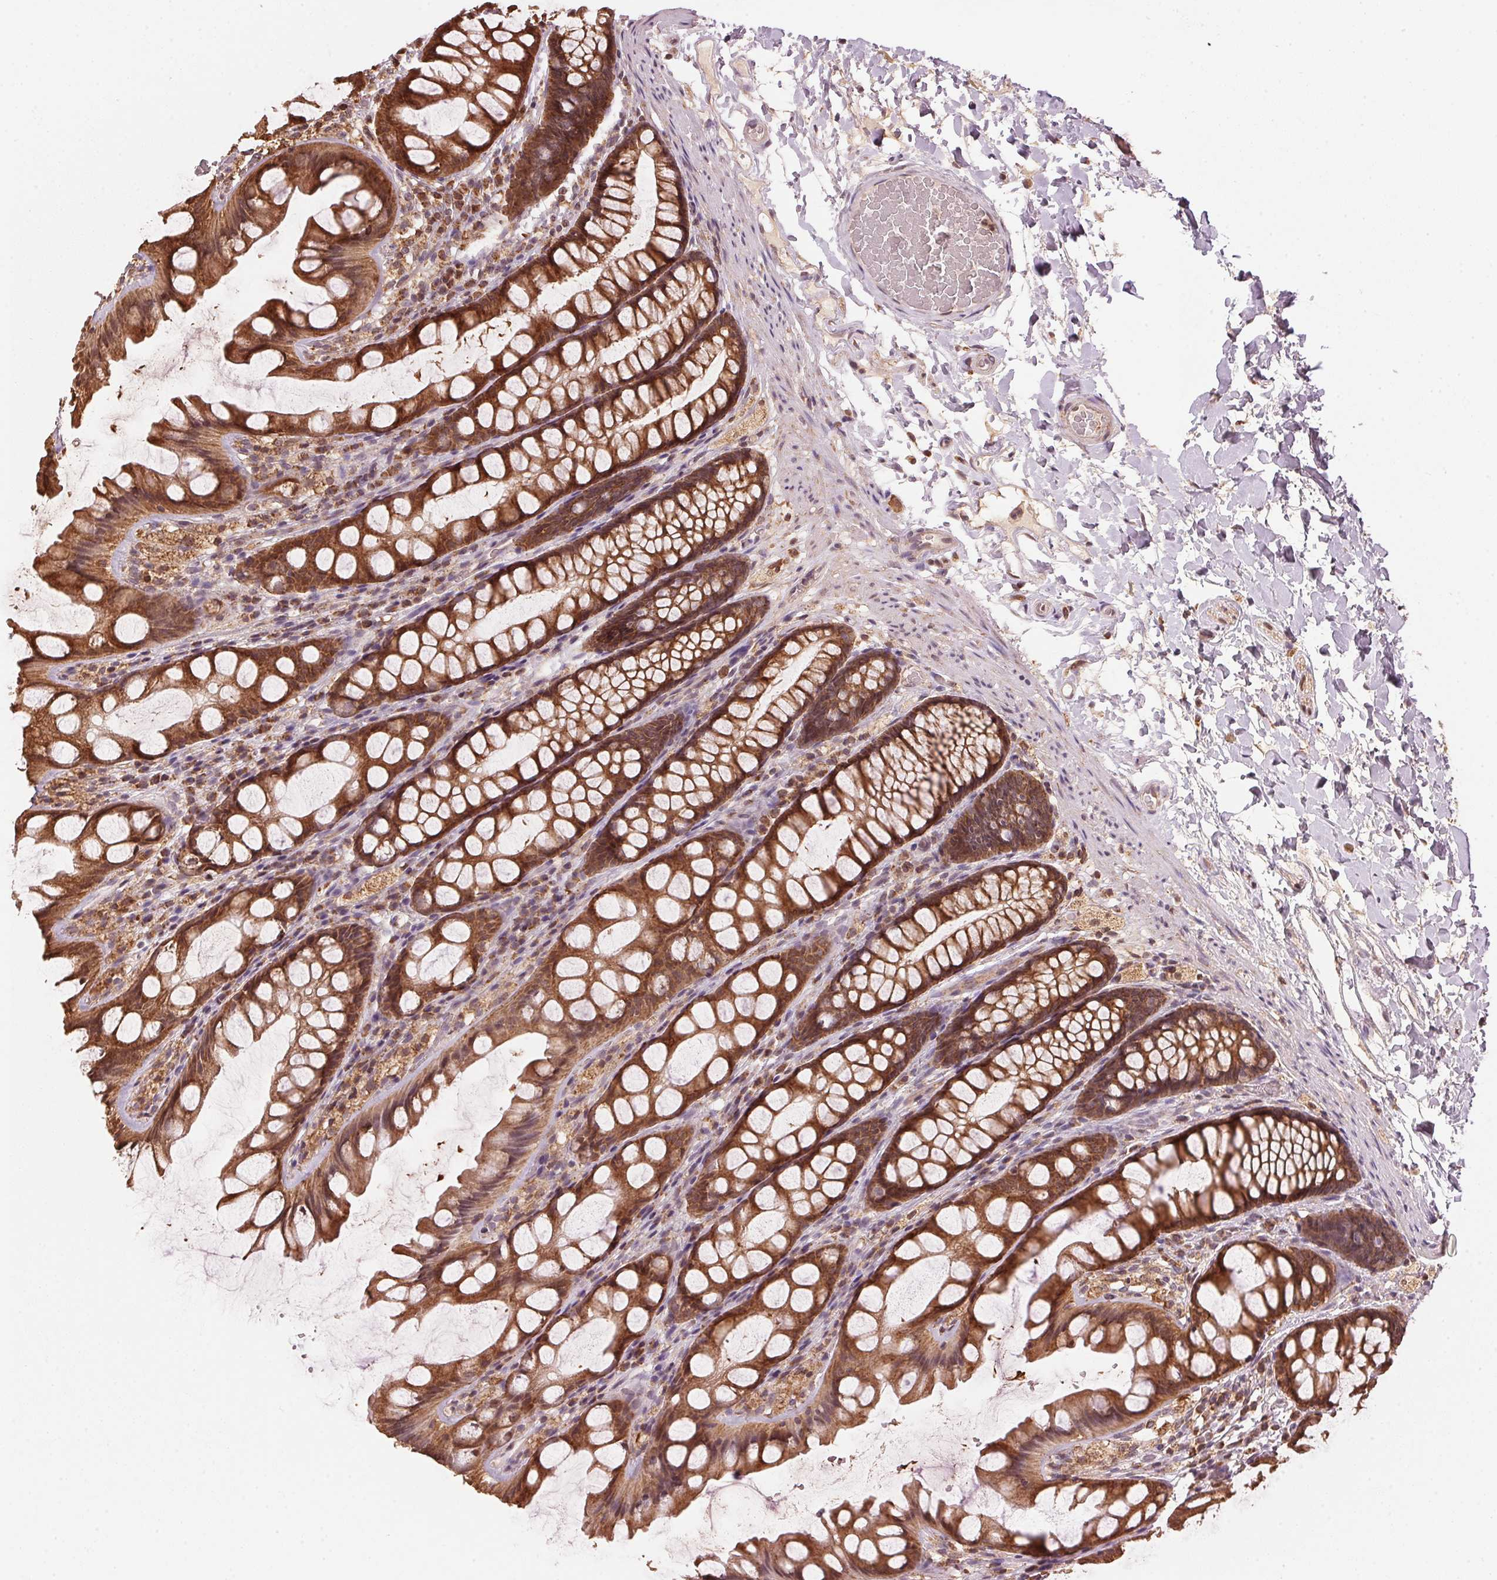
{"staining": {"intensity": "weak", "quantity": "25%-75%", "location": "cytoplasmic/membranous"}, "tissue": "colon", "cell_type": "Endothelial cells", "image_type": "normal", "snomed": [{"axis": "morphology", "description": "Normal tissue, NOS"}, {"axis": "topography", "description": "Colon"}], "caption": "A high-resolution image shows immunohistochemistry staining of unremarkable colon, which displays weak cytoplasmic/membranous expression in approximately 25%-75% of endothelial cells.", "gene": "ARHGAP6", "patient": {"sex": "male", "age": 47}}